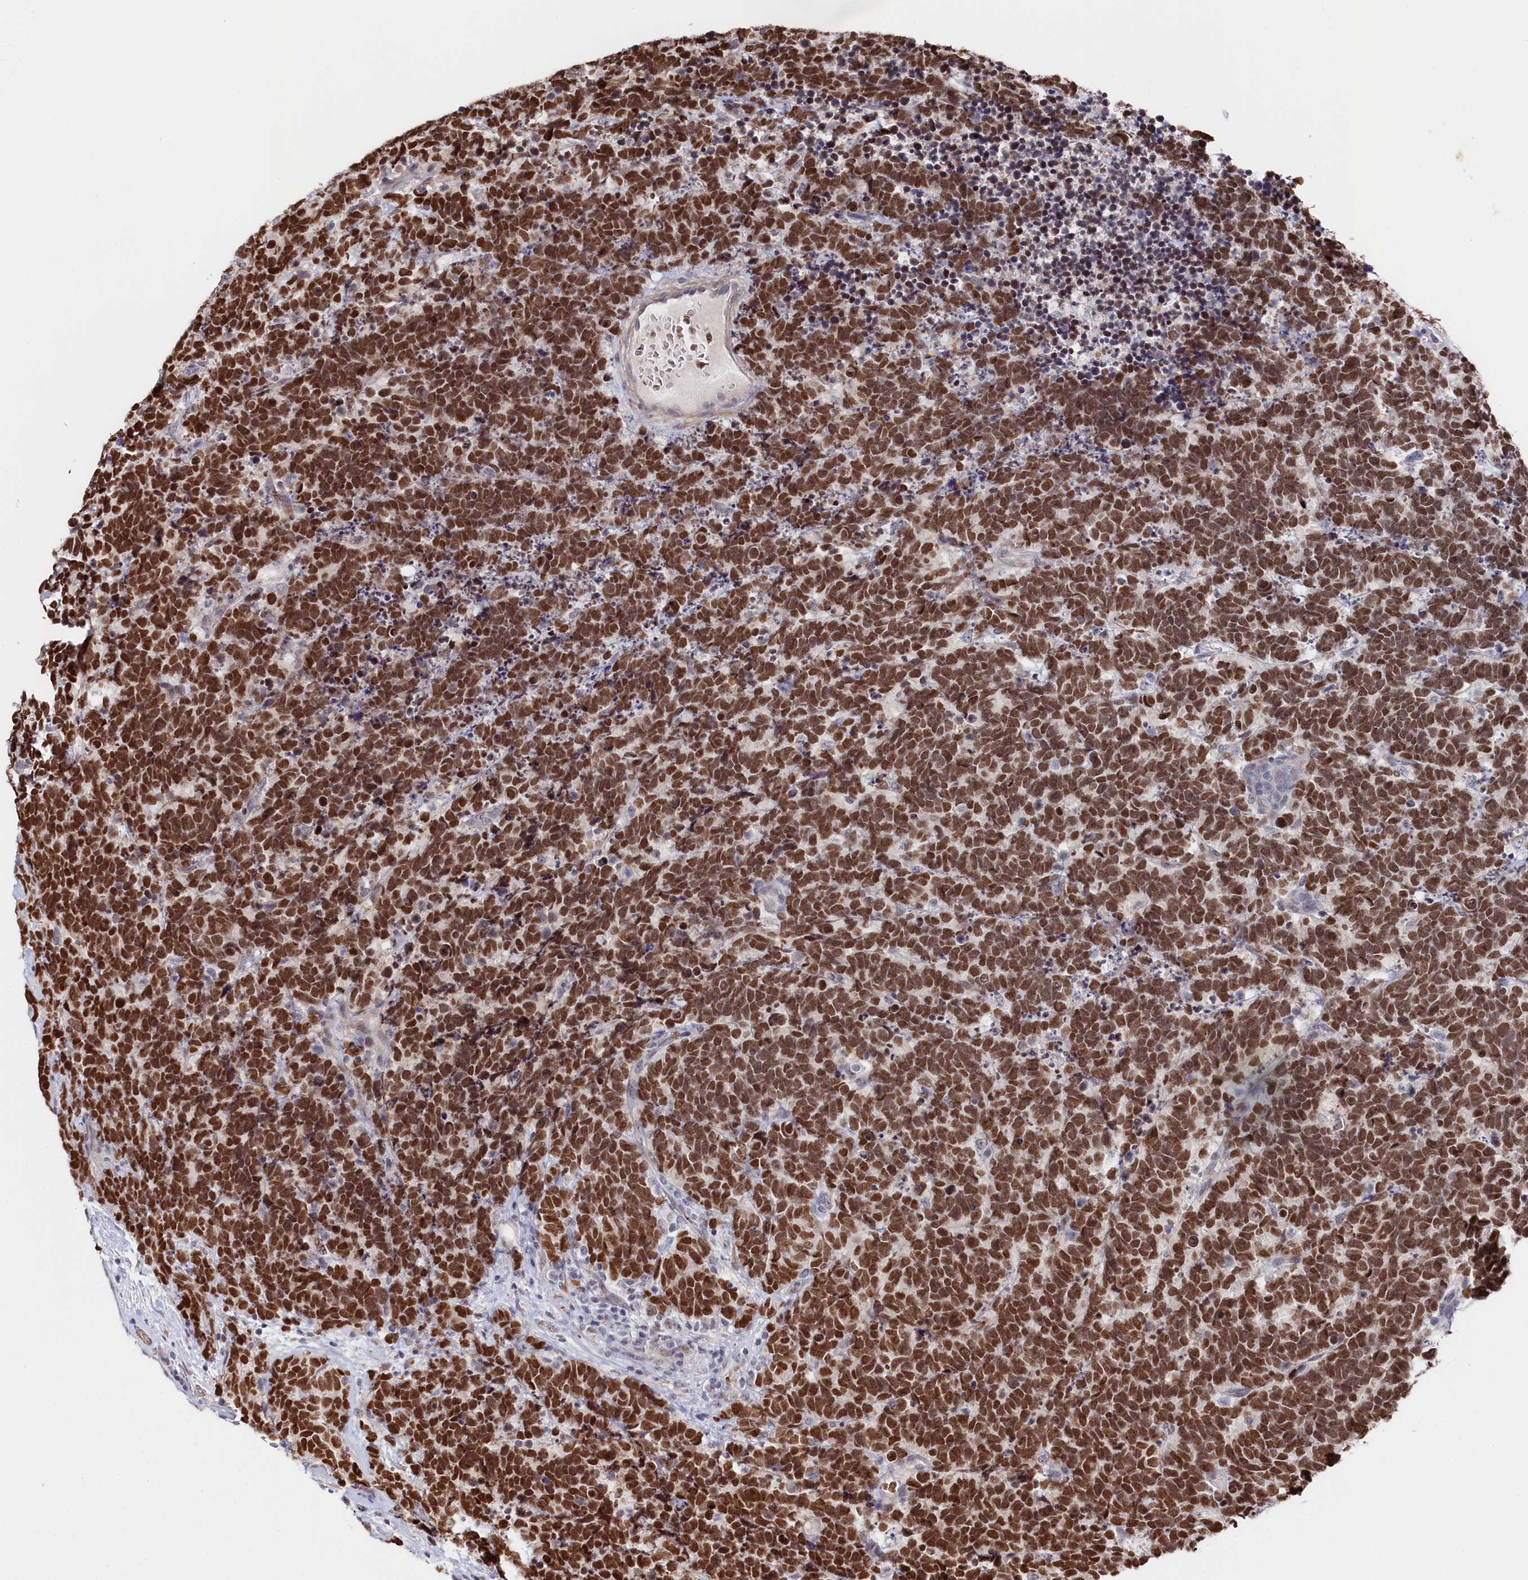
{"staining": {"intensity": "strong", "quantity": ">75%", "location": "nuclear"}, "tissue": "carcinoid", "cell_type": "Tumor cells", "image_type": "cancer", "snomed": [{"axis": "morphology", "description": "Carcinoma, NOS"}, {"axis": "morphology", "description": "Carcinoid, malignant, NOS"}, {"axis": "topography", "description": "Urinary bladder"}], "caption": "Tumor cells show high levels of strong nuclear staining in about >75% of cells in human malignant carcinoid.", "gene": "TIGD4", "patient": {"sex": "male", "age": 57}}